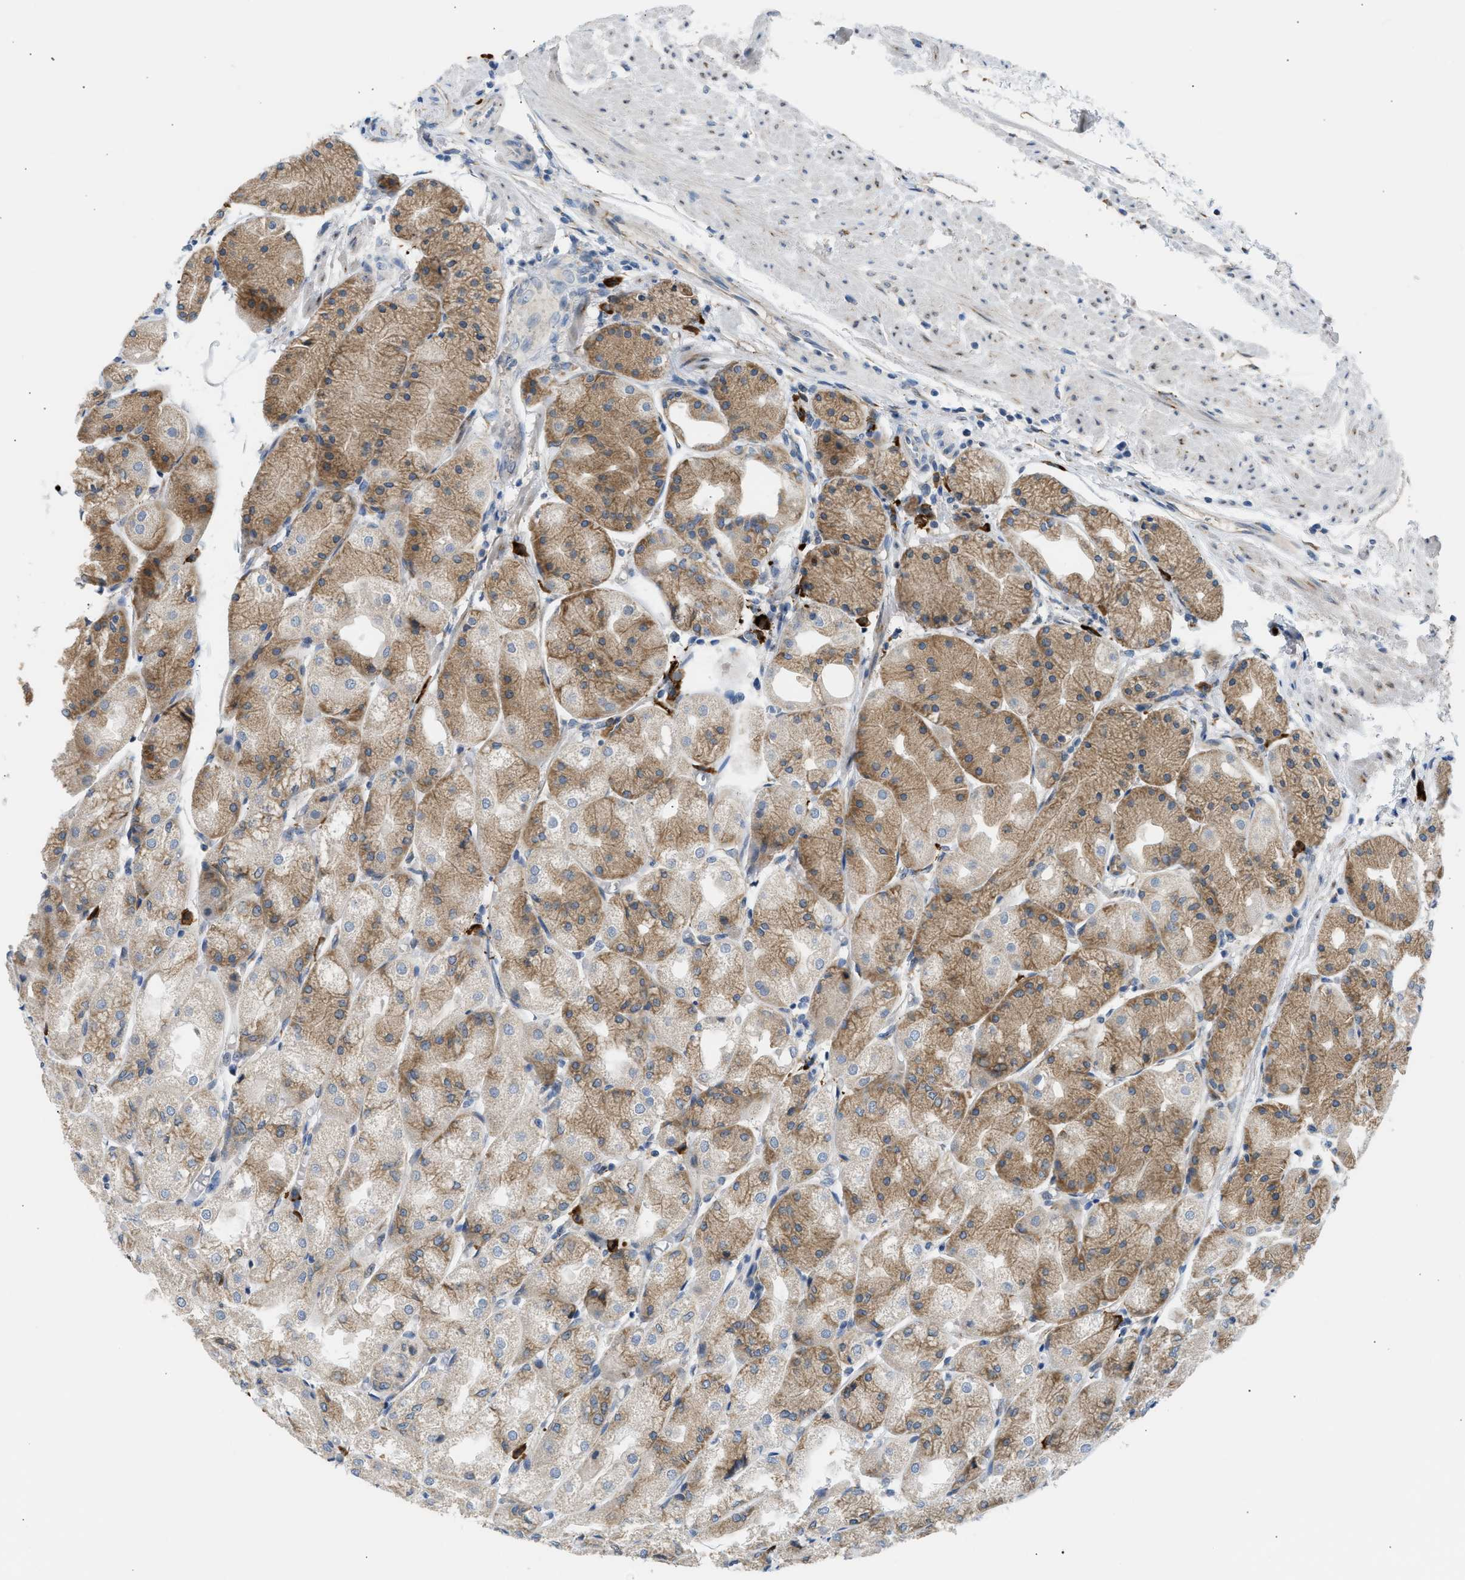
{"staining": {"intensity": "moderate", "quantity": "25%-75%", "location": "cytoplasmic/membranous"}, "tissue": "stomach", "cell_type": "Glandular cells", "image_type": "normal", "snomed": [{"axis": "morphology", "description": "Normal tissue, NOS"}, {"axis": "topography", "description": "Stomach, upper"}], "caption": "Stomach was stained to show a protein in brown. There is medium levels of moderate cytoplasmic/membranous staining in approximately 25%-75% of glandular cells.", "gene": "KCNC2", "patient": {"sex": "male", "age": 72}}